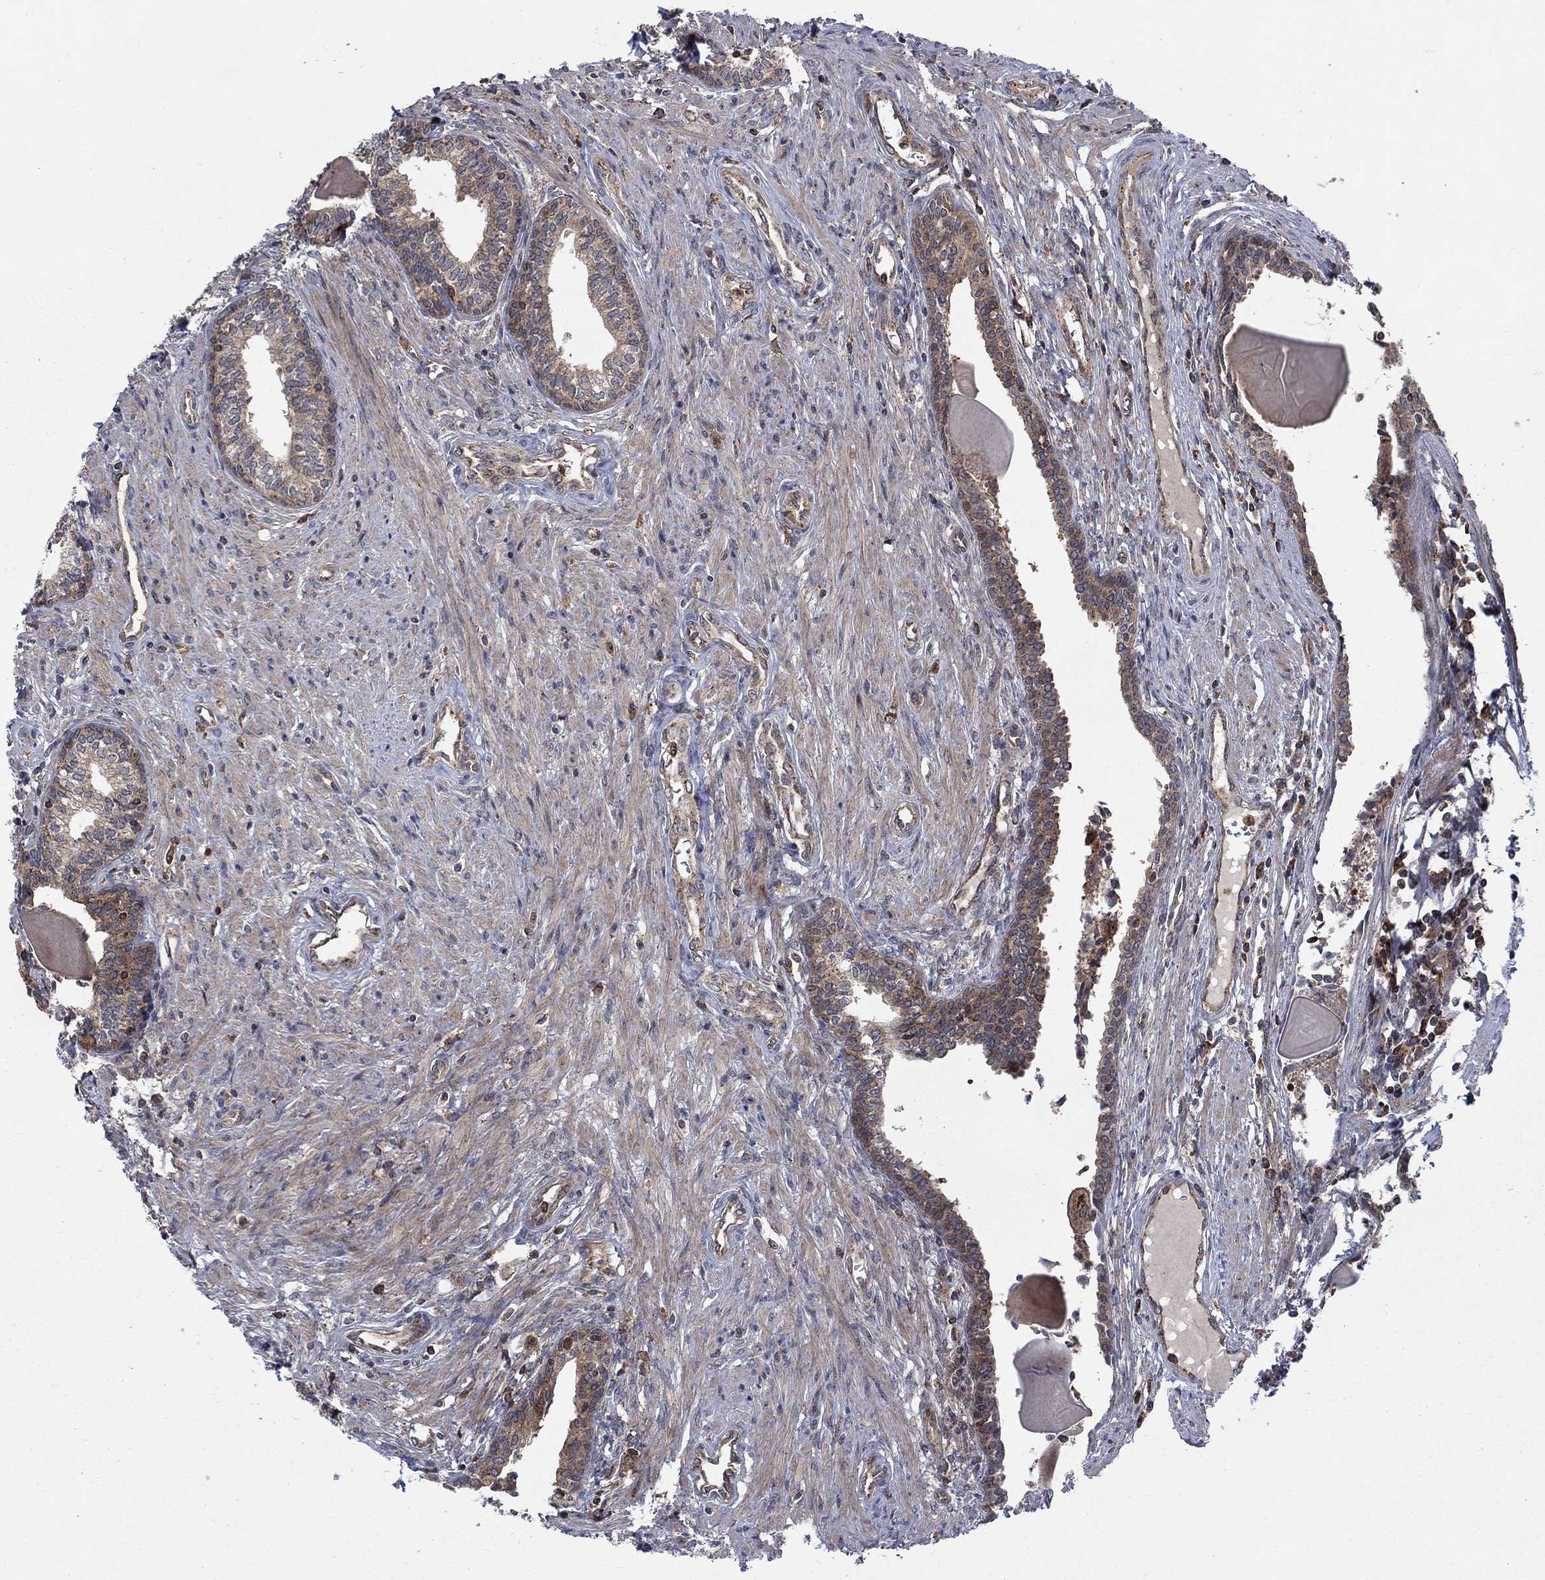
{"staining": {"intensity": "strong", "quantity": "25%-75%", "location": "cytoplasmic/membranous"}, "tissue": "prostate", "cell_type": "Glandular cells", "image_type": "normal", "snomed": [{"axis": "morphology", "description": "Normal tissue, NOS"}, {"axis": "topography", "description": "Prostate"}], "caption": "IHC photomicrograph of normal prostate: human prostate stained using IHC exhibits high levels of strong protein expression localized specifically in the cytoplasmic/membranous of glandular cells, appearing as a cytoplasmic/membranous brown color.", "gene": "IFI35", "patient": {"sex": "male", "age": 60}}